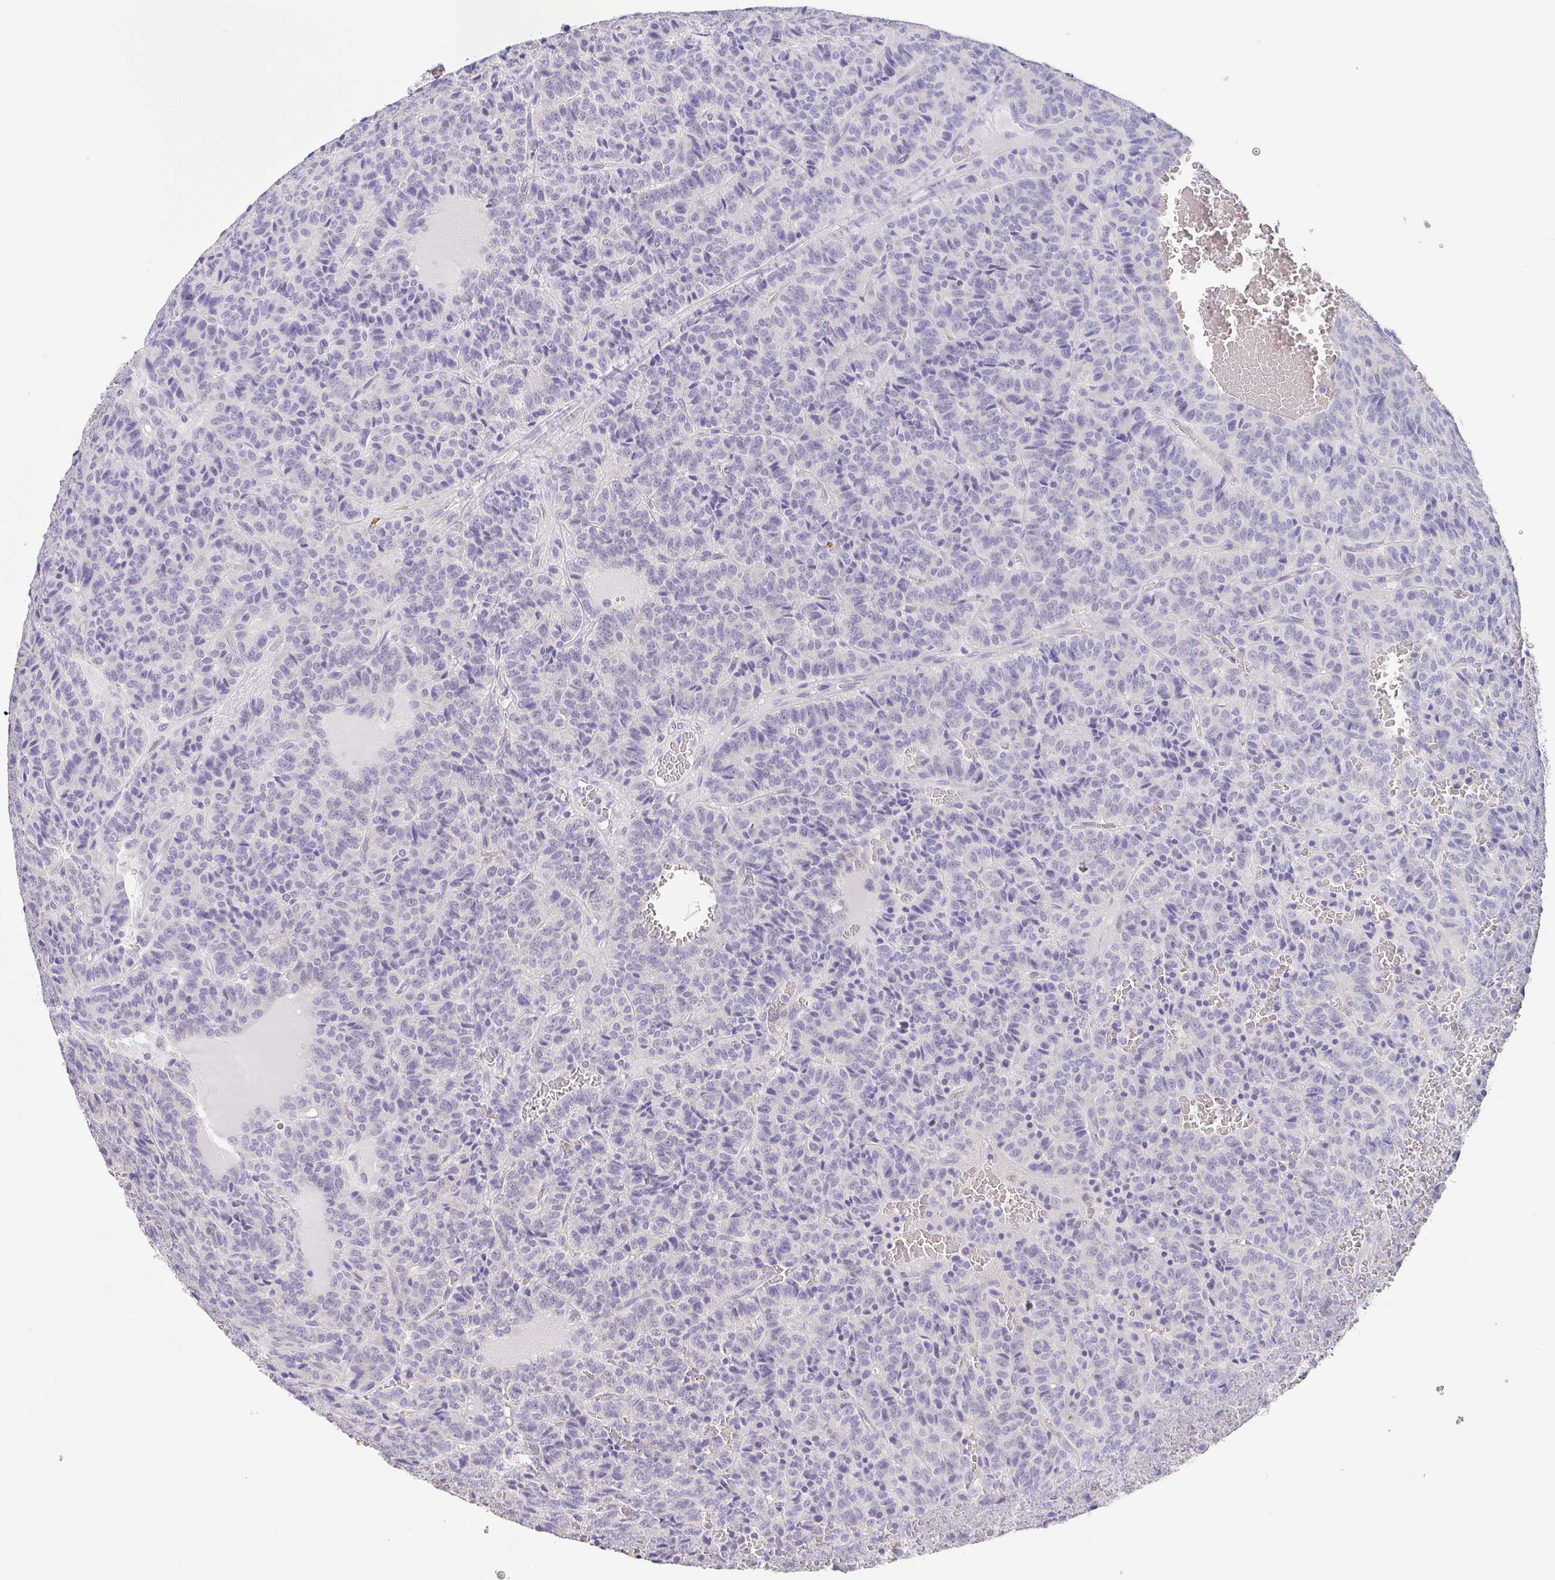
{"staining": {"intensity": "negative", "quantity": "none", "location": "none"}, "tissue": "carcinoid", "cell_type": "Tumor cells", "image_type": "cancer", "snomed": [{"axis": "morphology", "description": "Carcinoid, malignant, NOS"}, {"axis": "topography", "description": "Lung"}], "caption": "High magnification brightfield microscopy of malignant carcinoid stained with DAB (brown) and counterstained with hematoxylin (blue): tumor cells show no significant positivity.", "gene": "PKDREJ", "patient": {"sex": "male", "age": 70}}